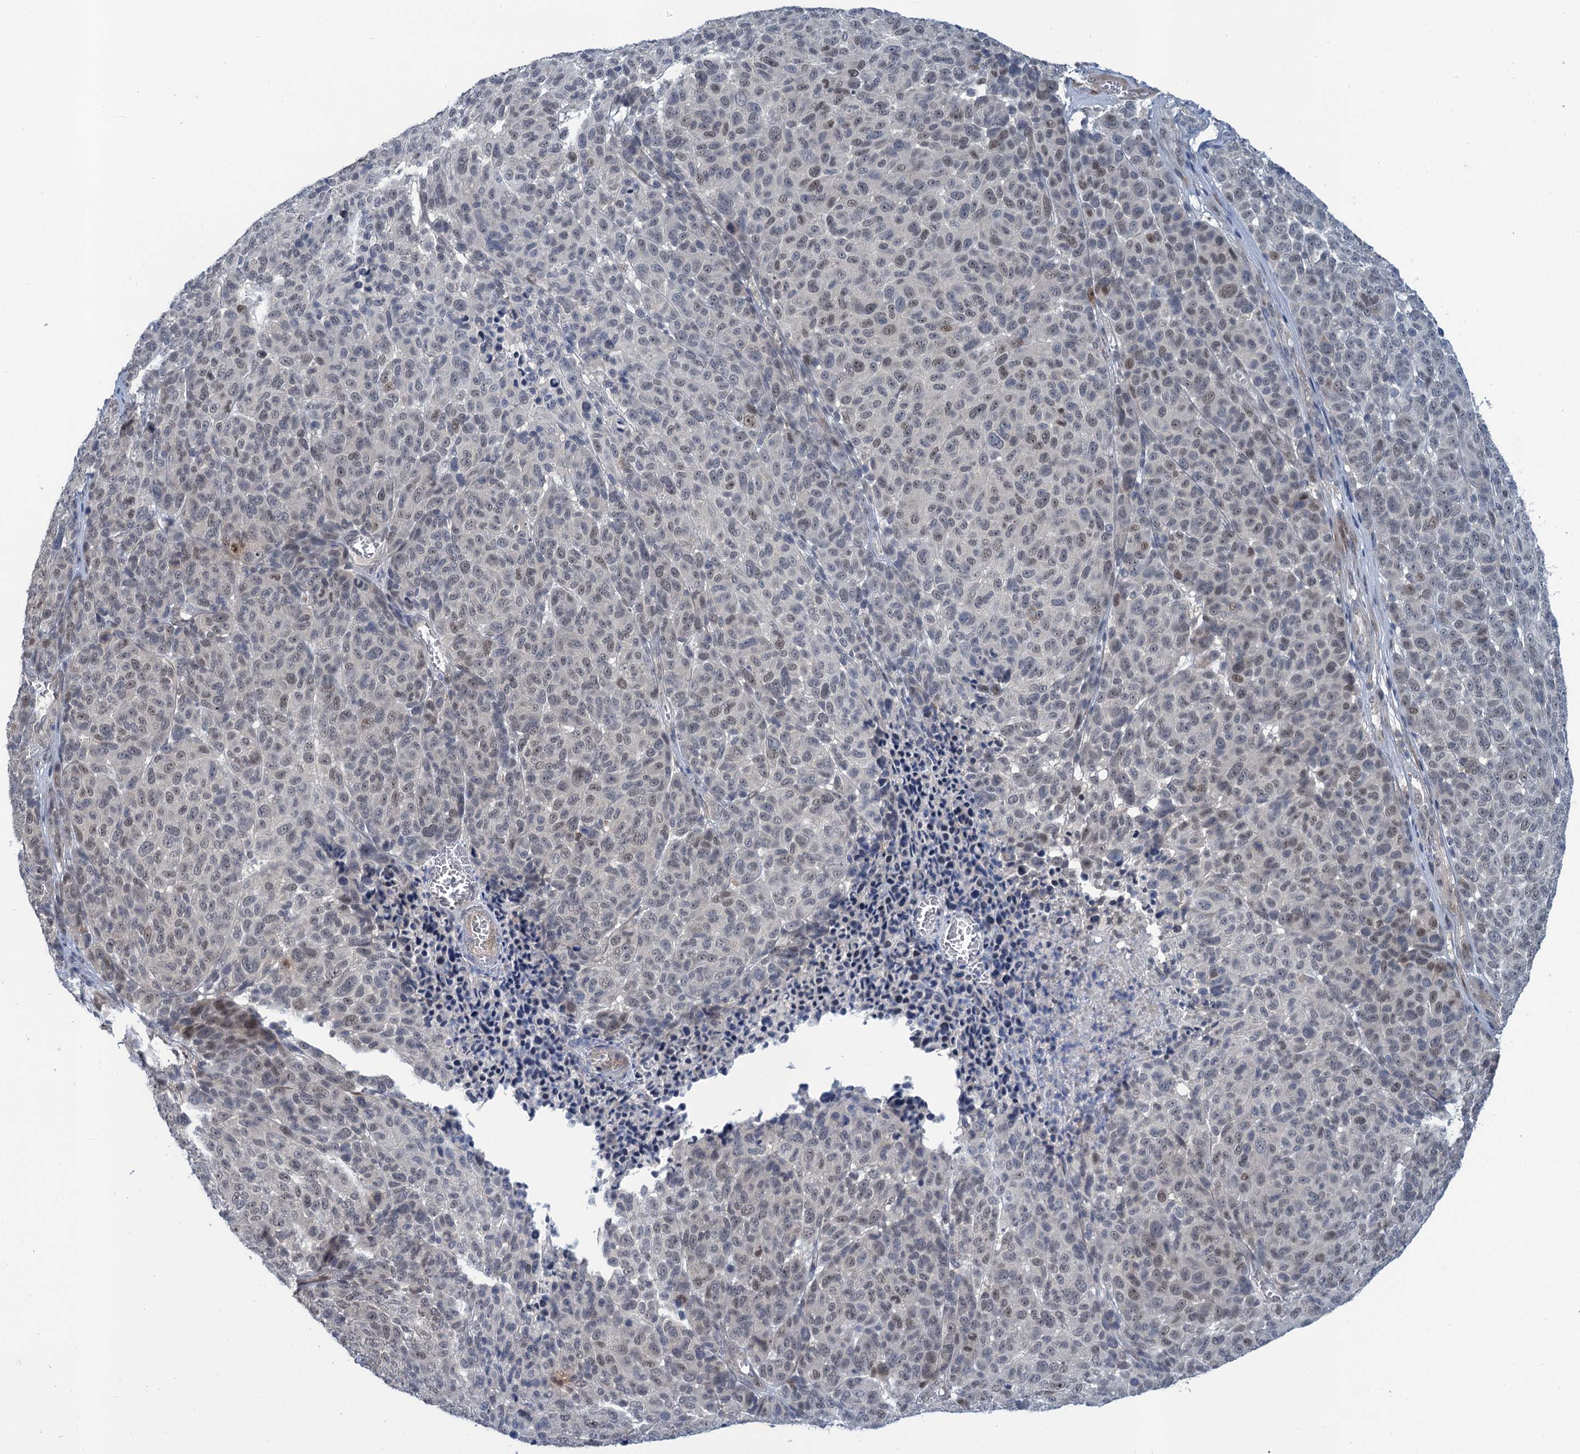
{"staining": {"intensity": "weak", "quantity": "25%-75%", "location": "nuclear"}, "tissue": "melanoma", "cell_type": "Tumor cells", "image_type": "cancer", "snomed": [{"axis": "morphology", "description": "Malignant melanoma, NOS"}, {"axis": "topography", "description": "Skin"}], "caption": "Immunohistochemistry (IHC) (DAB) staining of human melanoma shows weak nuclear protein expression in about 25%-75% of tumor cells.", "gene": "MRFAP1", "patient": {"sex": "male", "age": 49}}